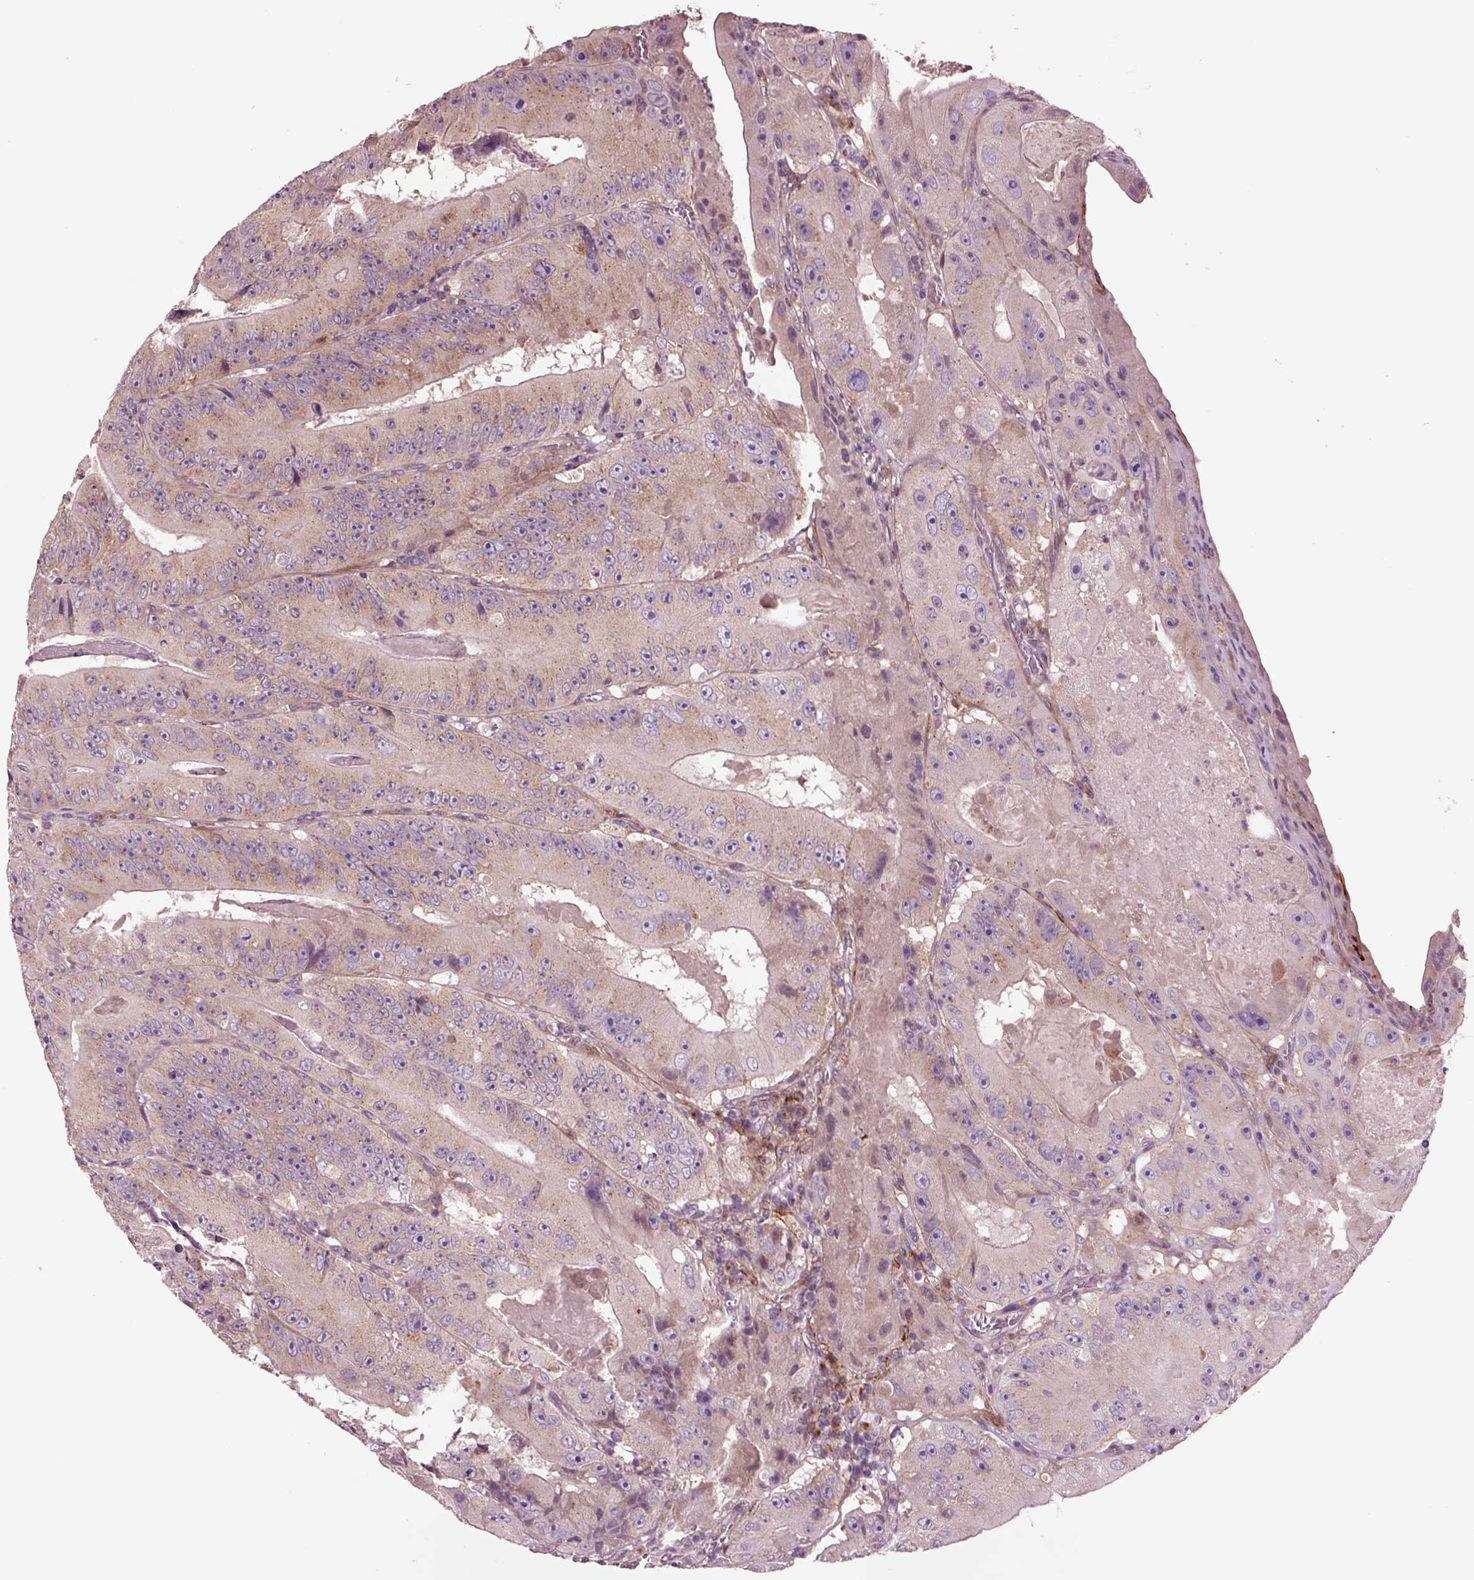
{"staining": {"intensity": "moderate", "quantity": "<25%", "location": "cytoplasmic/membranous"}, "tissue": "colorectal cancer", "cell_type": "Tumor cells", "image_type": "cancer", "snomed": [{"axis": "morphology", "description": "Adenocarcinoma, NOS"}, {"axis": "topography", "description": "Colon"}], "caption": "A histopathology image of human colorectal cancer stained for a protein displays moderate cytoplasmic/membranous brown staining in tumor cells.", "gene": "SEC23A", "patient": {"sex": "female", "age": 86}}